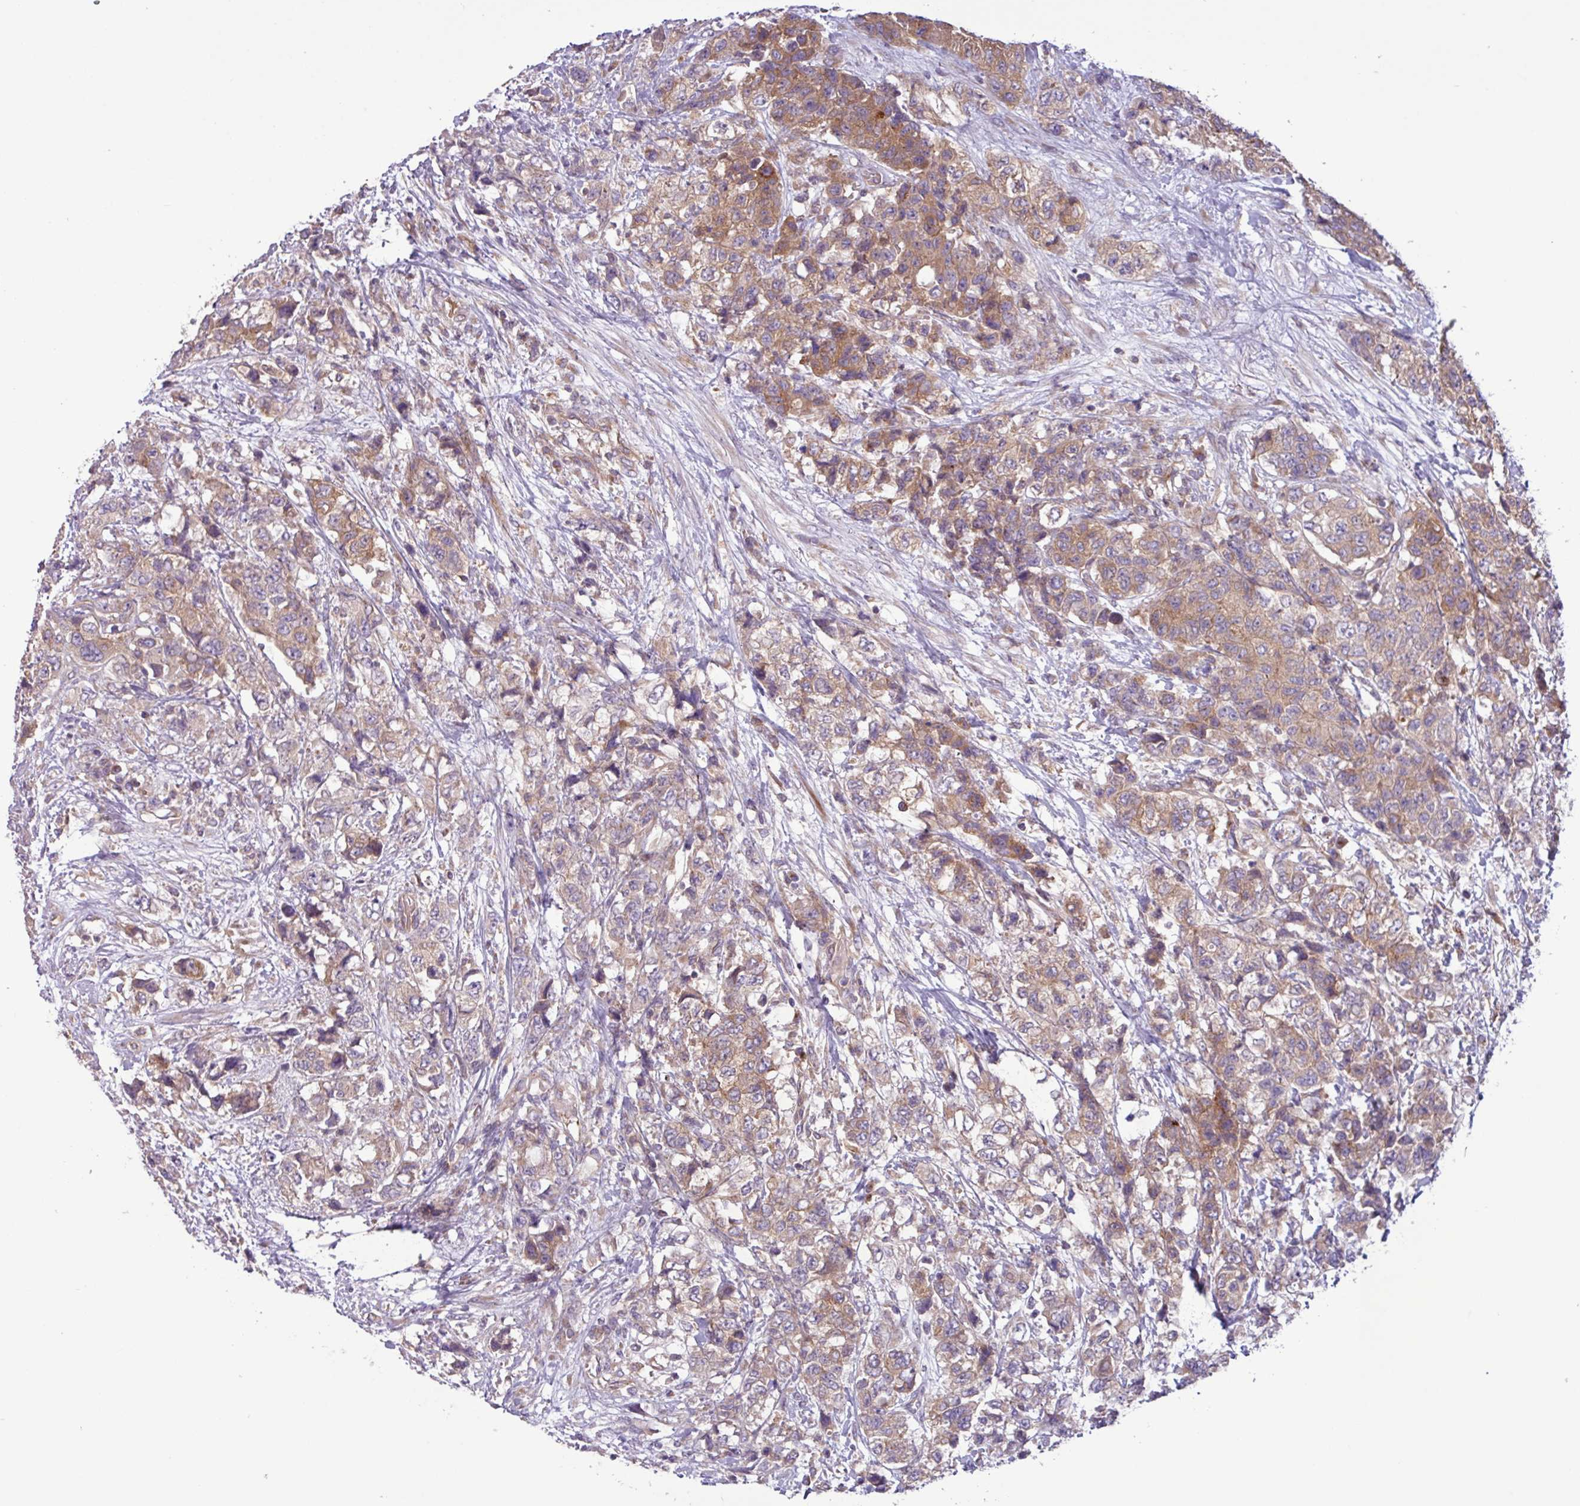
{"staining": {"intensity": "strong", "quantity": "25%-75%", "location": "cytoplasmic/membranous"}, "tissue": "urothelial cancer", "cell_type": "Tumor cells", "image_type": "cancer", "snomed": [{"axis": "morphology", "description": "Urothelial carcinoma, High grade"}, {"axis": "topography", "description": "Urinary bladder"}], "caption": "Immunohistochemical staining of urothelial cancer exhibits high levels of strong cytoplasmic/membranous protein expression in approximately 25%-75% of tumor cells.", "gene": "RAB19", "patient": {"sex": "female", "age": 78}}